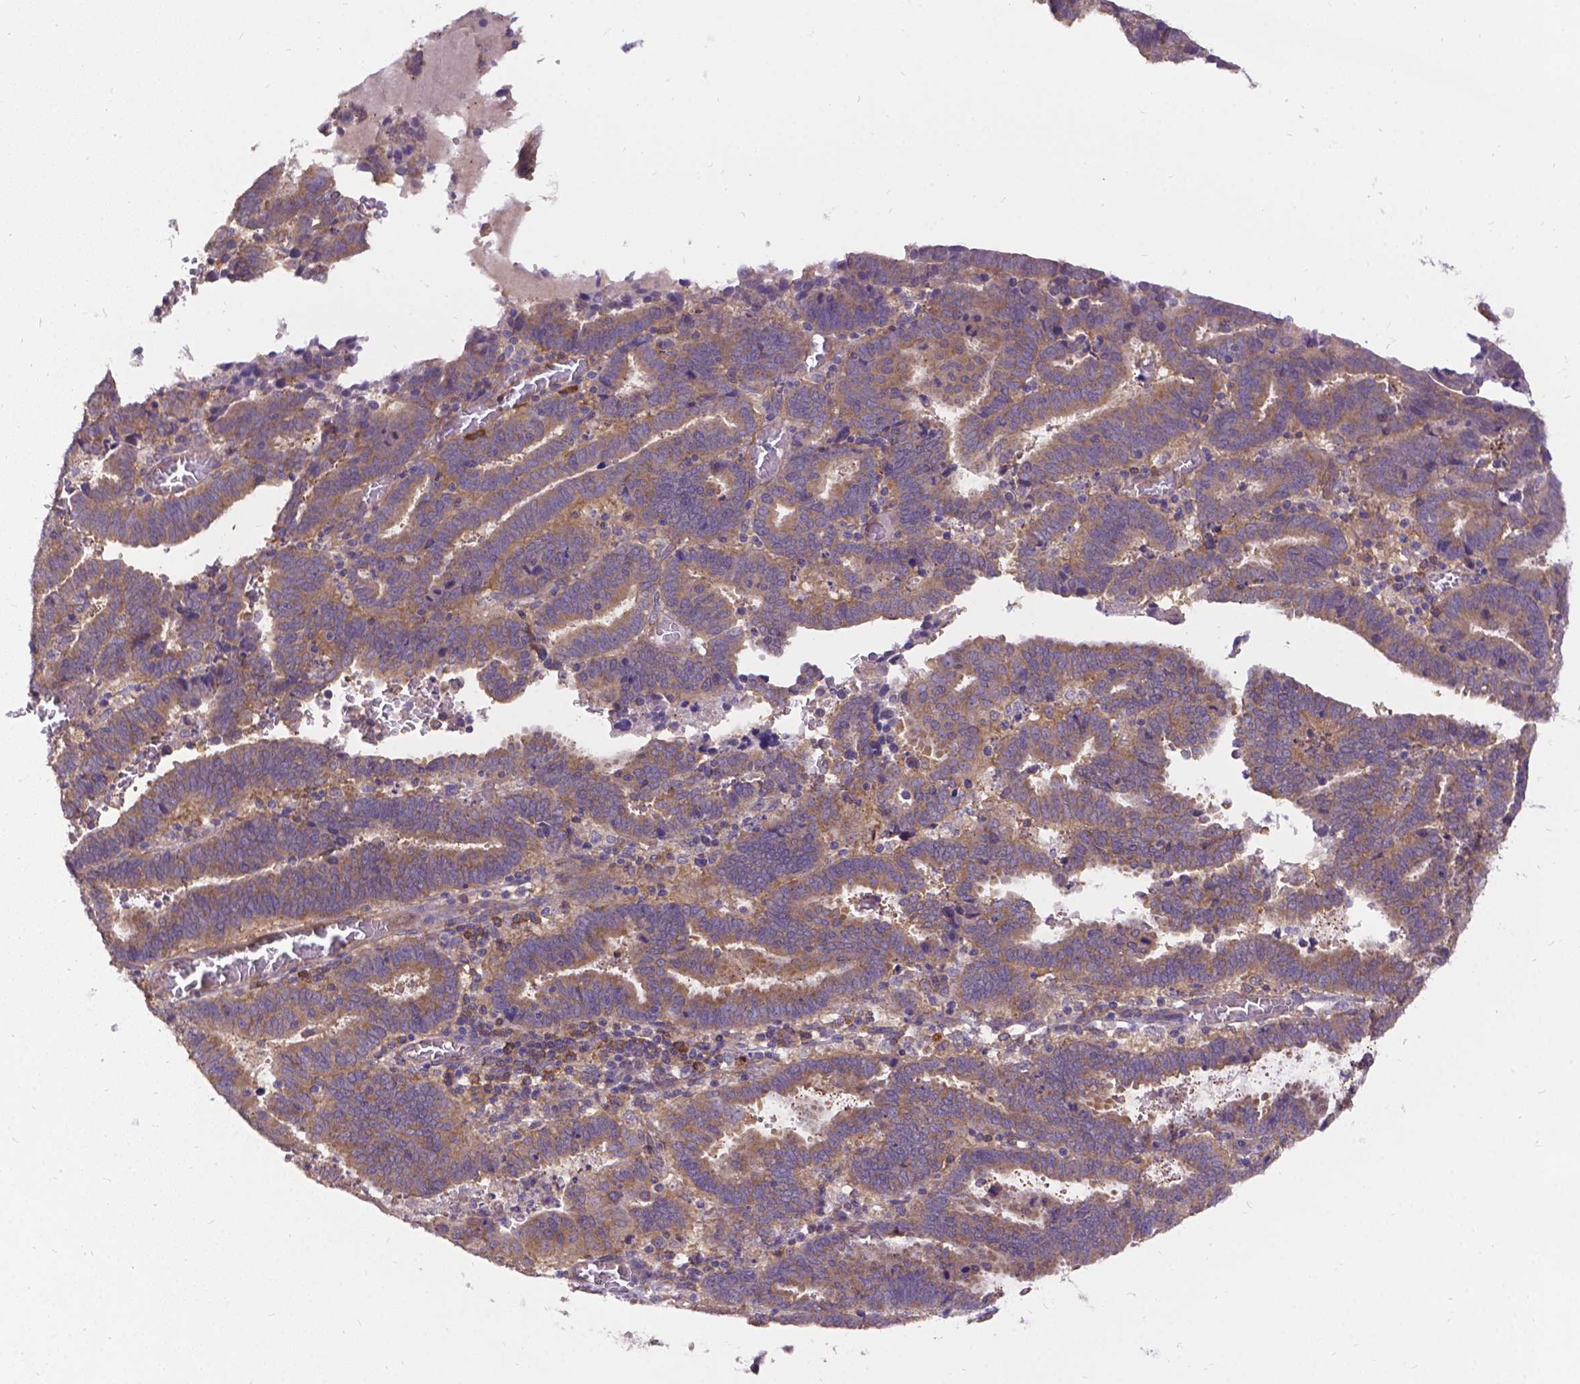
{"staining": {"intensity": "moderate", "quantity": ">75%", "location": "cytoplasmic/membranous"}, "tissue": "endometrial cancer", "cell_type": "Tumor cells", "image_type": "cancer", "snomed": [{"axis": "morphology", "description": "Adenocarcinoma, NOS"}, {"axis": "topography", "description": "Uterus"}], "caption": "A high-resolution histopathology image shows immunohistochemistry staining of adenocarcinoma (endometrial), which exhibits moderate cytoplasmic/membranous expression in about >75% of tumor cells.", "gene": "DENND6A", "patient": {"sex": "female", "age": 83}}